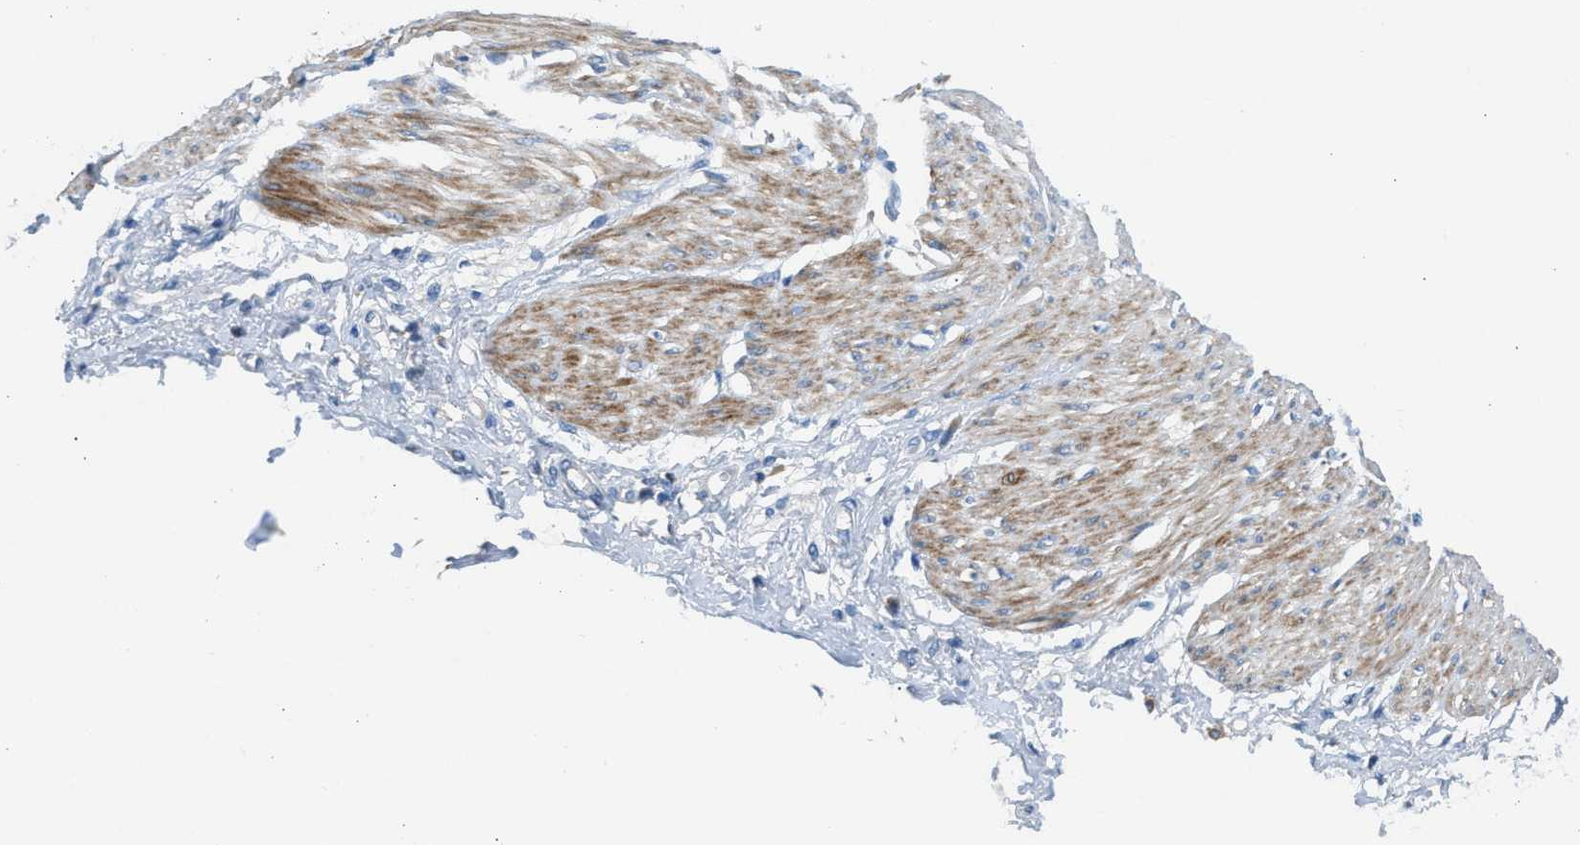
{"staining": {"intensity": "negative", "quantity": "none", "location": "none"}, "tissue": "adipose tissue", "cell_type": "Adipocytes", "image_type": "normal", "snomed": [{"axis": "morphology", "description": "Normal tissue, NOS"}, {"axis": "morphology", "description": "Adenocarcinoma, NOS"}, {"axis": "topography", "description": "Colon"}, {"axis": "topography", "description": "Peripheral nerve tissue"}], "caption": "High magnification brightfield microscopy of benign adipose tissue stained with DAB (brown) and counterstained with hematoxylin (blue): adipocytes show no significant staining.", "gene": "AOAH", "patient": {"sex": "male", "age": 14}}